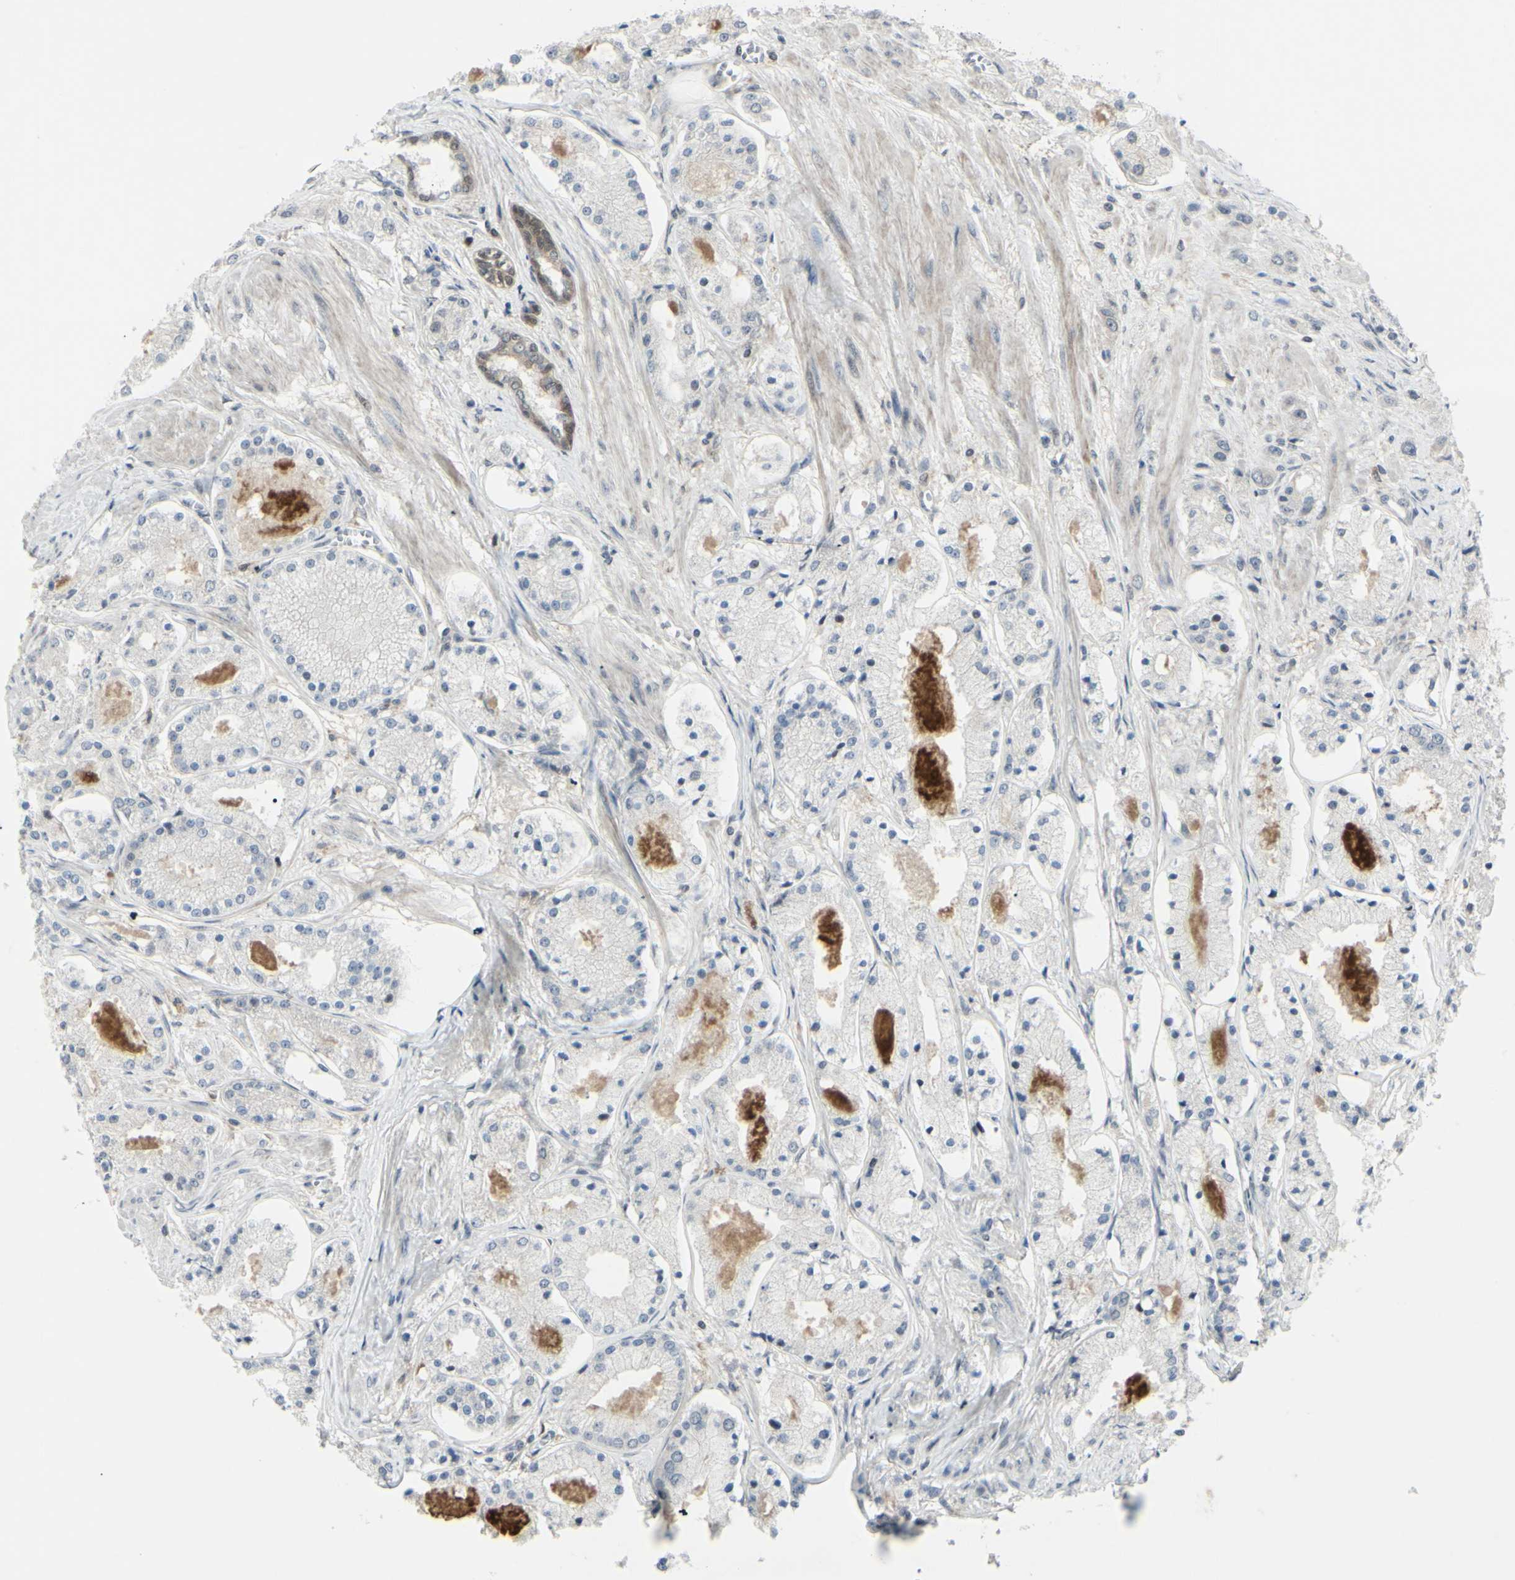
{"staining": {"intensity": "weak", "quantity": "<25%", "location": "cytoplasmic/membranous"}, "tissue": "prostate cancer", "cell_type": "Tumor cells", "image_type": "cancer", "snomed": [{"axis": "morphology", "description": "Adenocarcinoma, High grade"}, {"axis": "topography", "description": "Prostate"}], "caption": "DAB immunohistochemical staining of human prostate cancer (high-grade adenocarcinoma) demonstrates no significant expression in tumor cells.", "gene": "ETNK1", "patient": {"sex": "male", "age": 66}}